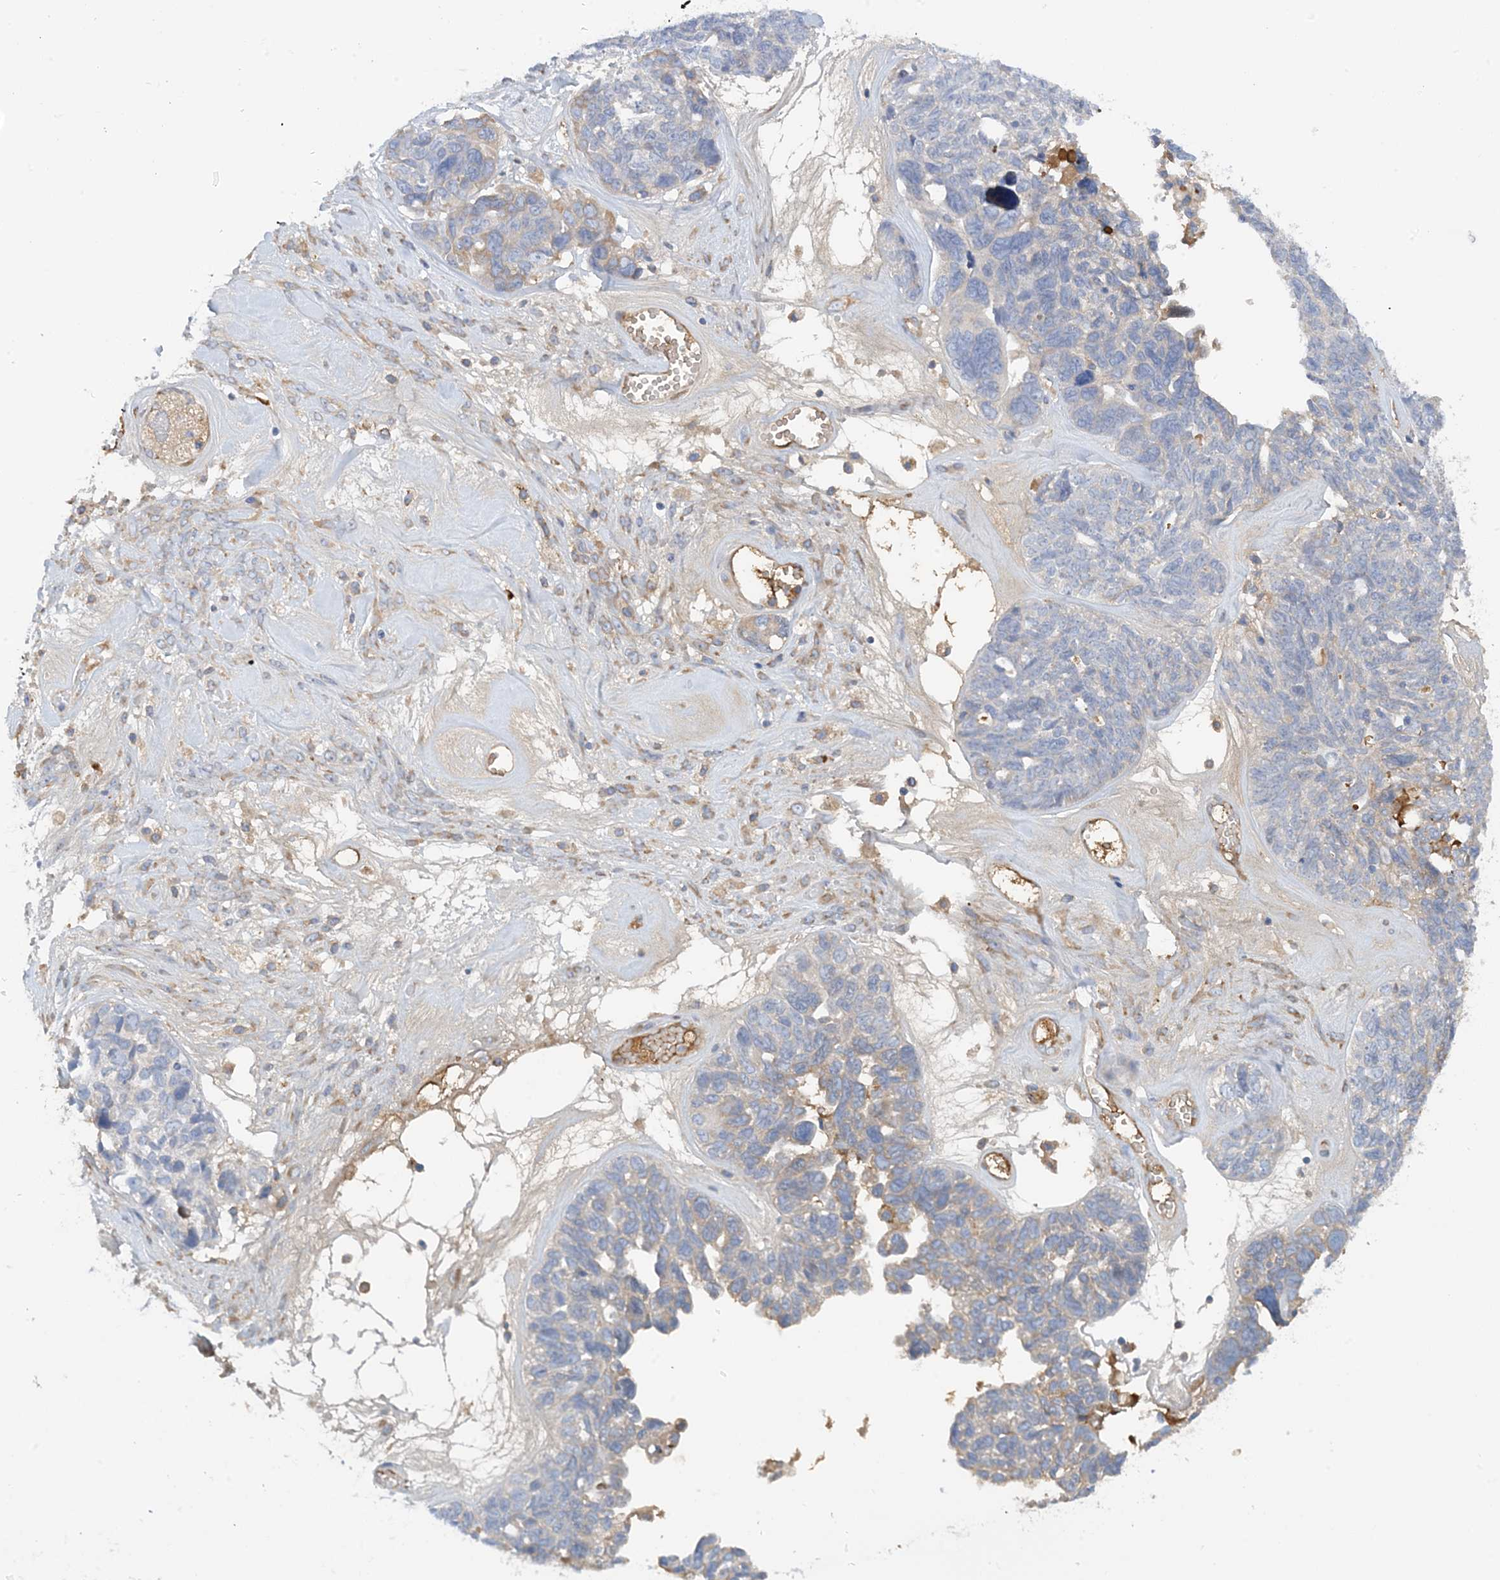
{"staining": {"intensity": "weak", "quantity": "<25%", "location": "cytoplasmic/membranous"}, "tissue": "ovarian cancer", "cell_type": "Tumor cells", "image_type": "cancer", "snomed": [{"axis": "morphology", "description": "Cystadenocarcinoma, serous, NOS"}, {"axis": "topography", "description": "Ovary"}], "caption": "This is a image of immunohistochemistry (IHC) staining of ovarian cancer, which shows no staining in tumor cells. (Immunohistochemistry (ihc), brightfield microscopy, high magnification).", "gene": "SLC5A11", "patient": {"sex": "female", "age": 79}}